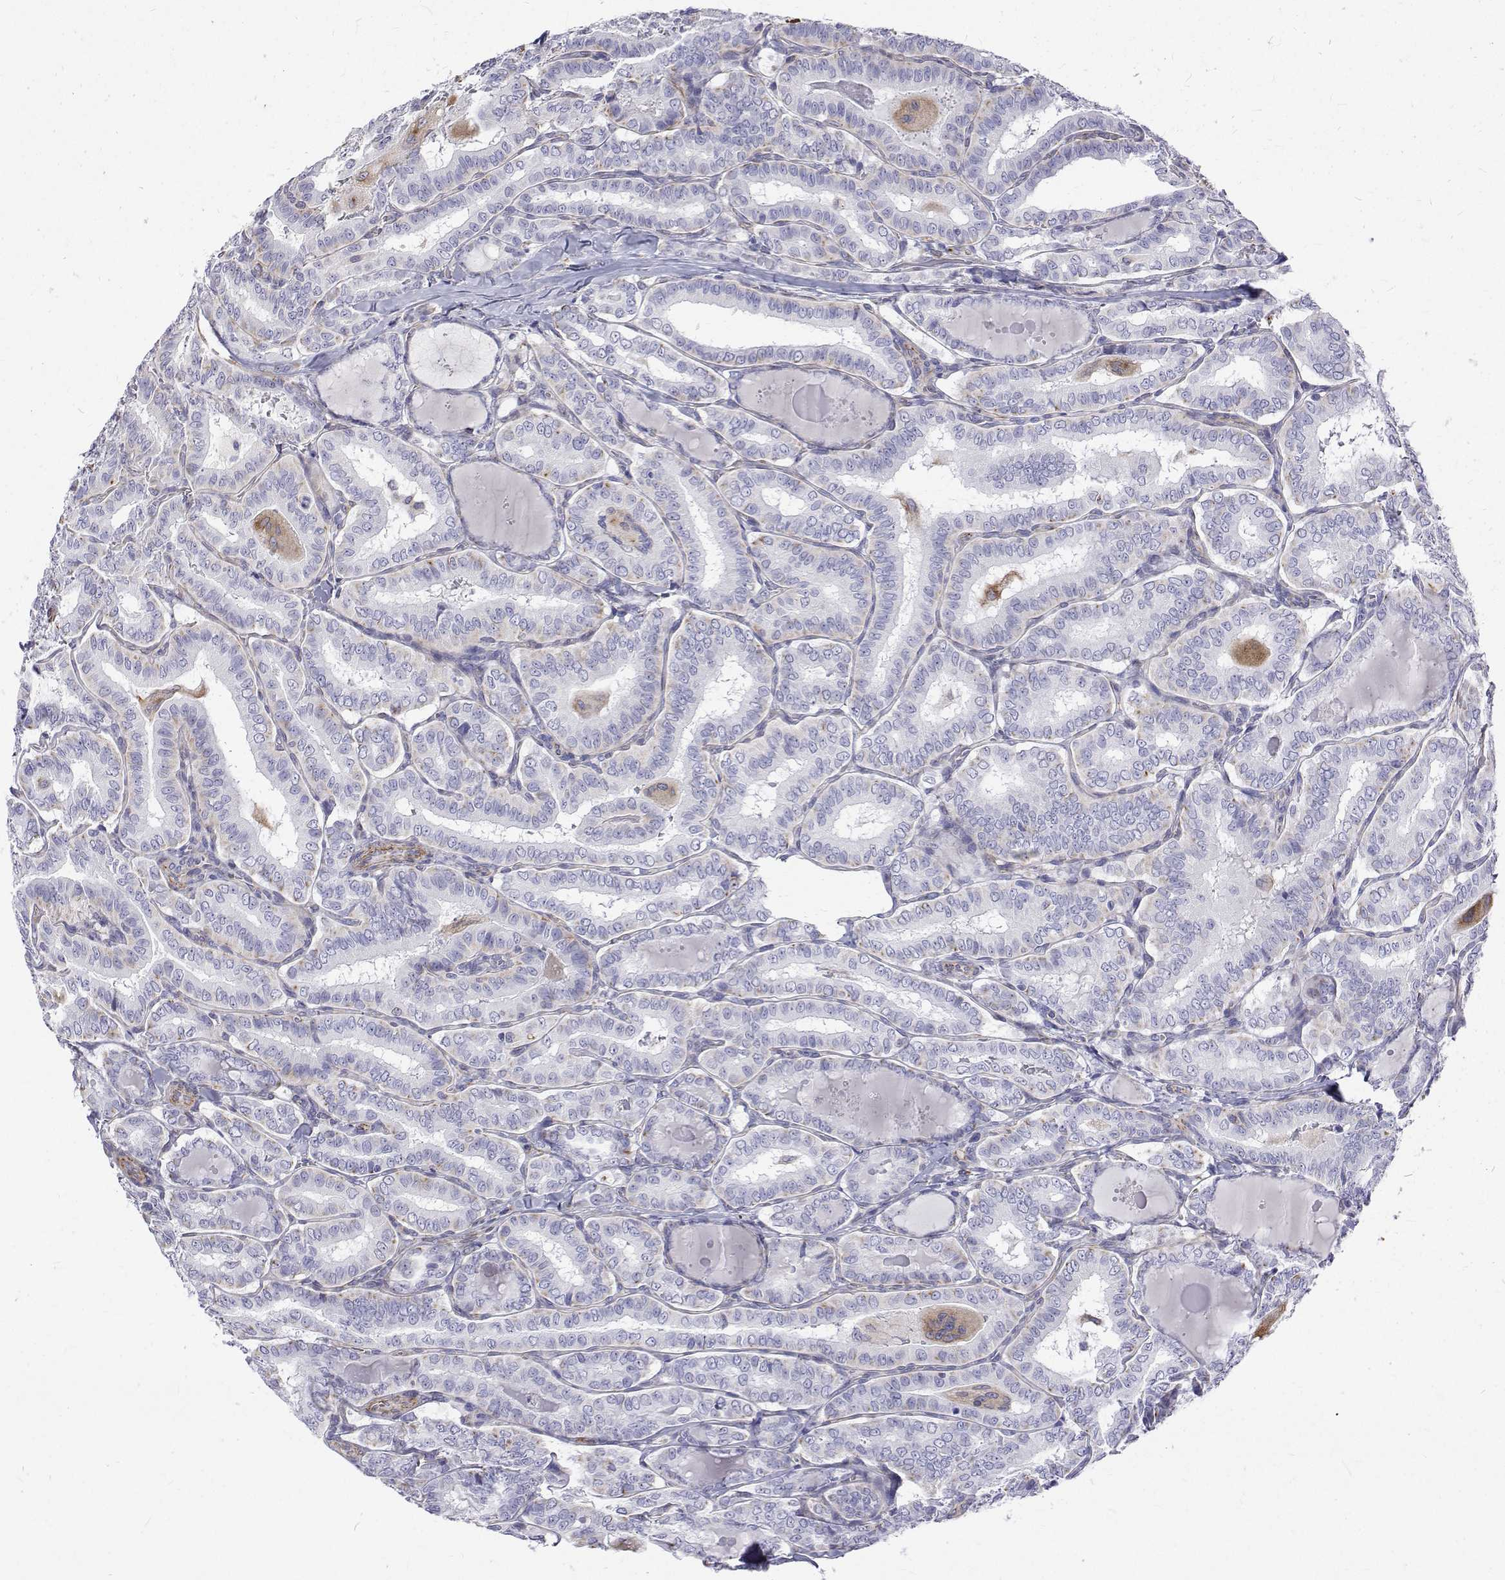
{"staining": {"intensity": "negative", "quantity": "none", "location": "none"}, "tissue": "thyroid cancer", "cell_type": "Tumor cells", "image_type": "cancer", "snomed": [{"axis": "morphology", "description": "Papillary adenocarcinoma, NOS"}, {"axis": "morphology", "description": "Papillary adenoma metastatic"}, {"axis": "topography", "description": "Thyroid gland"}], "caption": "Histopathology image shows no significant protein positivity in tumor cells of thyroid papillary adenoma metastatic. Nuclei are stained in blue.", "gene": "OPRPN", "patient": {"sex": "female", "age": 50}}